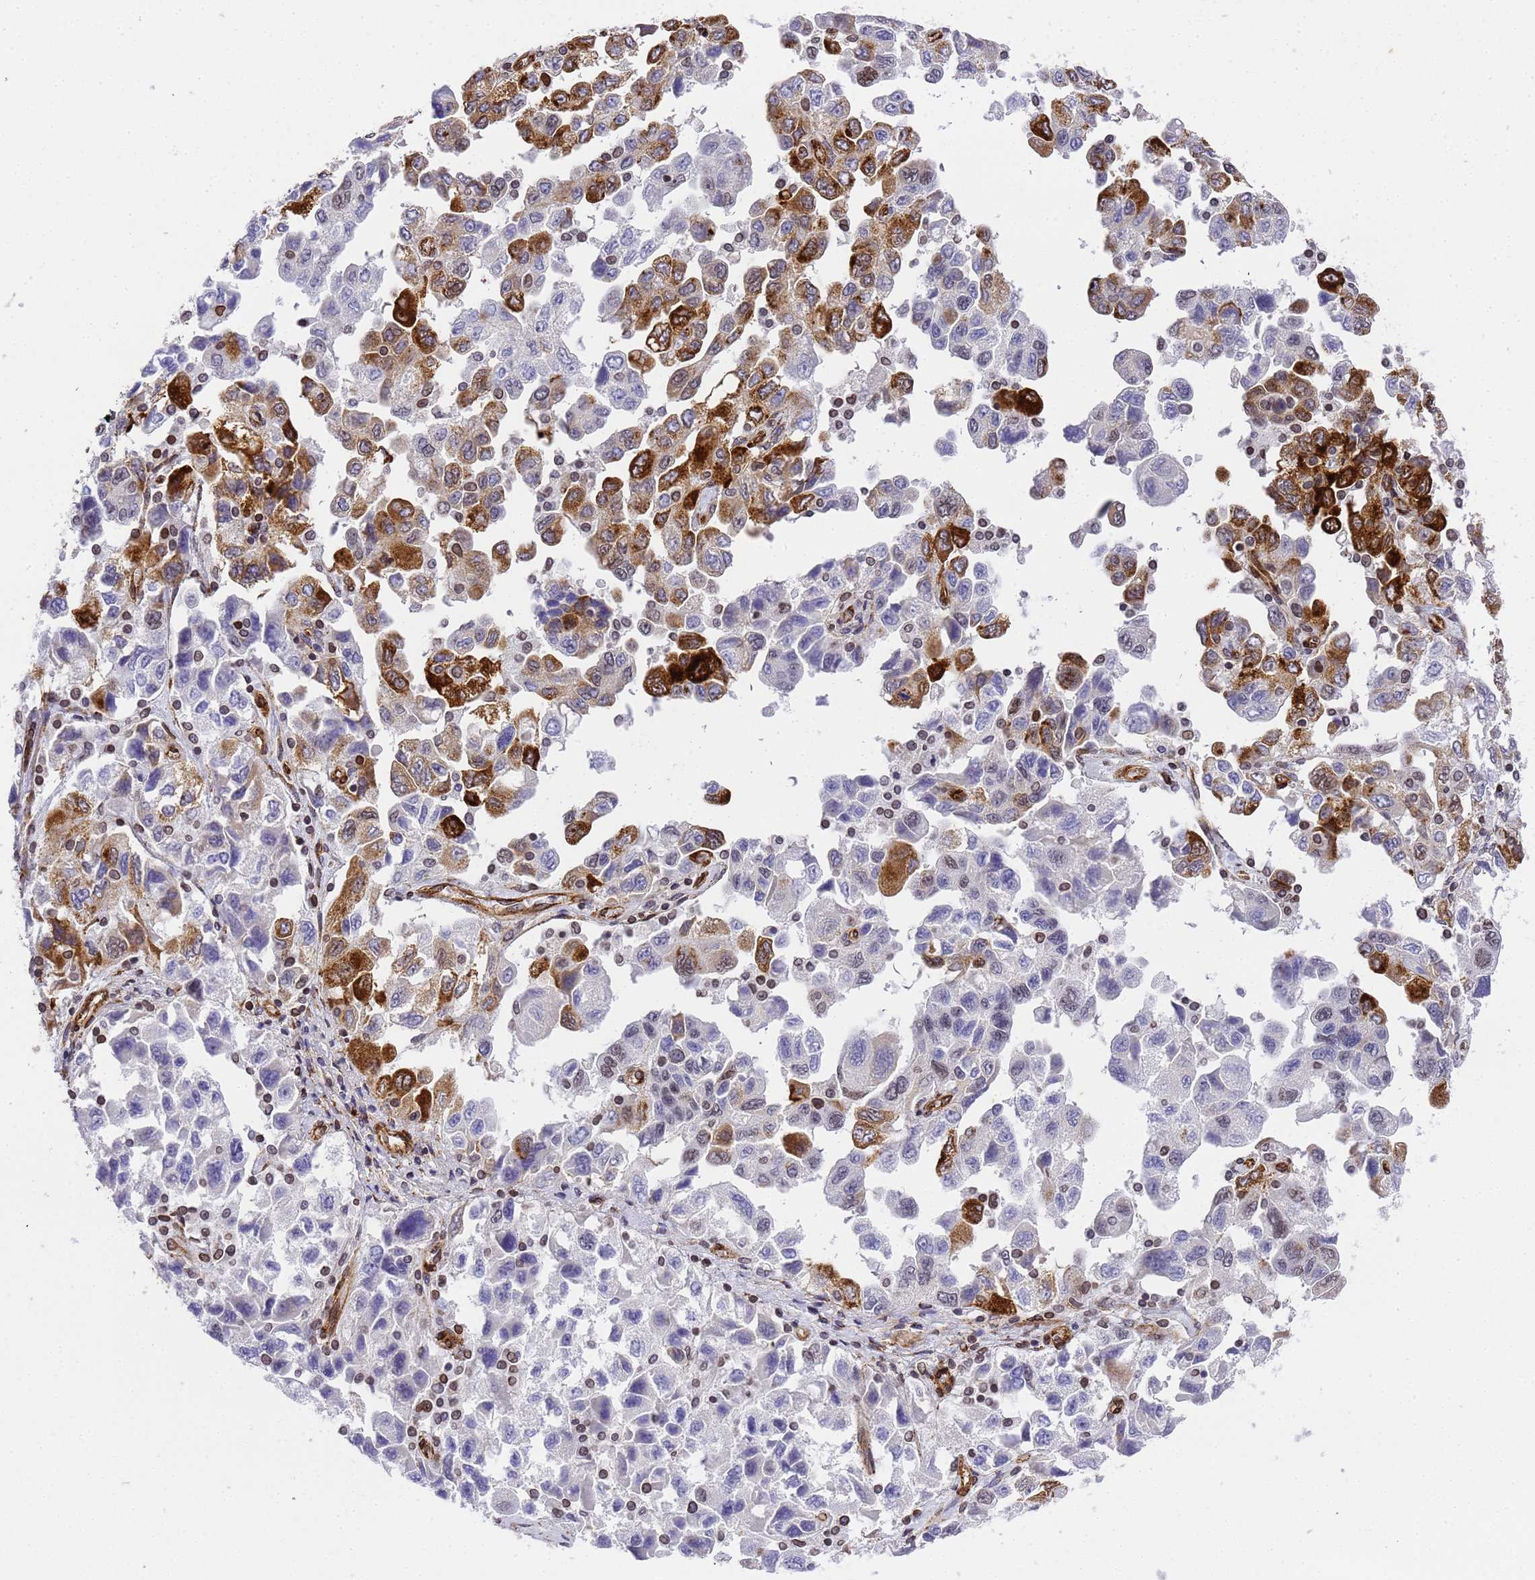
{"staining": {"intensity": "strong", "quantity": "25%-75%", "location": "cytoplasmic/membranous,nuclear"}, "tissue": "ovarian cancer", "cell_type": "Tumor cells", "image_type": "cancer", "snomed": [{"axis": "morphology", "description": "Carcinoma, NOS"}, {"axis": "morphology", "description": "Cystadenocarcinoma, serous, NOS"}, {"axis": "topography", "description": "Ovary"}], "caption": "Carcinoma (ovarian) stained with a brown dye demonstrates strong cytoplasmic/membranous and nuclear positive expression in about 25%-75% of tumor cells.", "gene": "IGFBP7", "patient": {"sex": "female", "age": 69}}